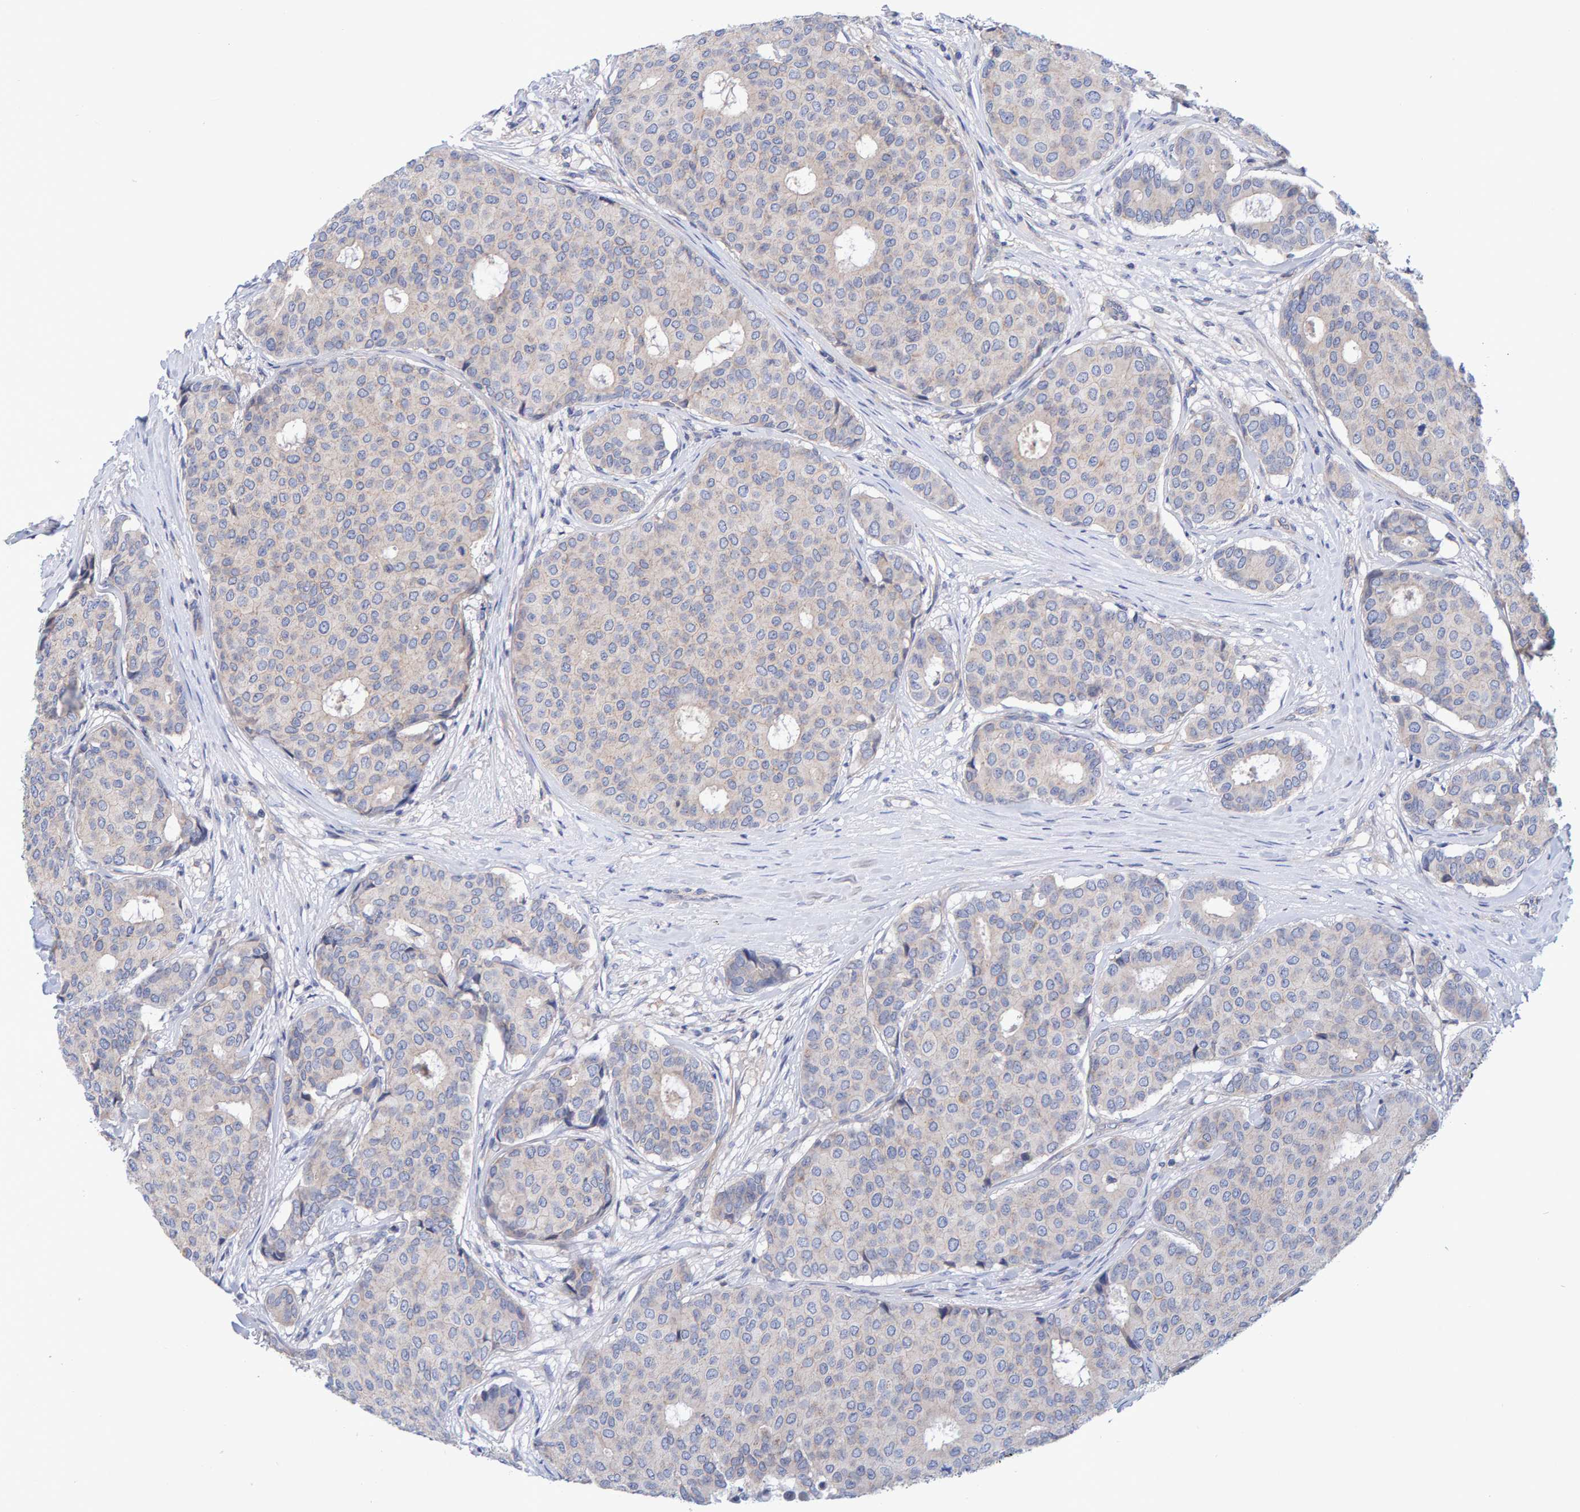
{"staining": {"intensity": "negative", "quantity": "none", "location": "none"}, "tissue": "breast cancer", "cell_type": "Tumor cells", "image_type": "cancer", "snomed": [{"axis": "morphology", "description": "Duct carcinoma"}, {"axis": "topography", "description": "Breast"}], "caption": "A photomicrograph of human infiltrating ductal carcinoma (breast) is negative for staining in tumor cells. (DAB (3,3'-diaminobenzidine) immunohistochemistry visualized using brightfield microscopy, high magnification).", "gene": "EFR3A", "patient": {"sex": "female", "age": 75}}